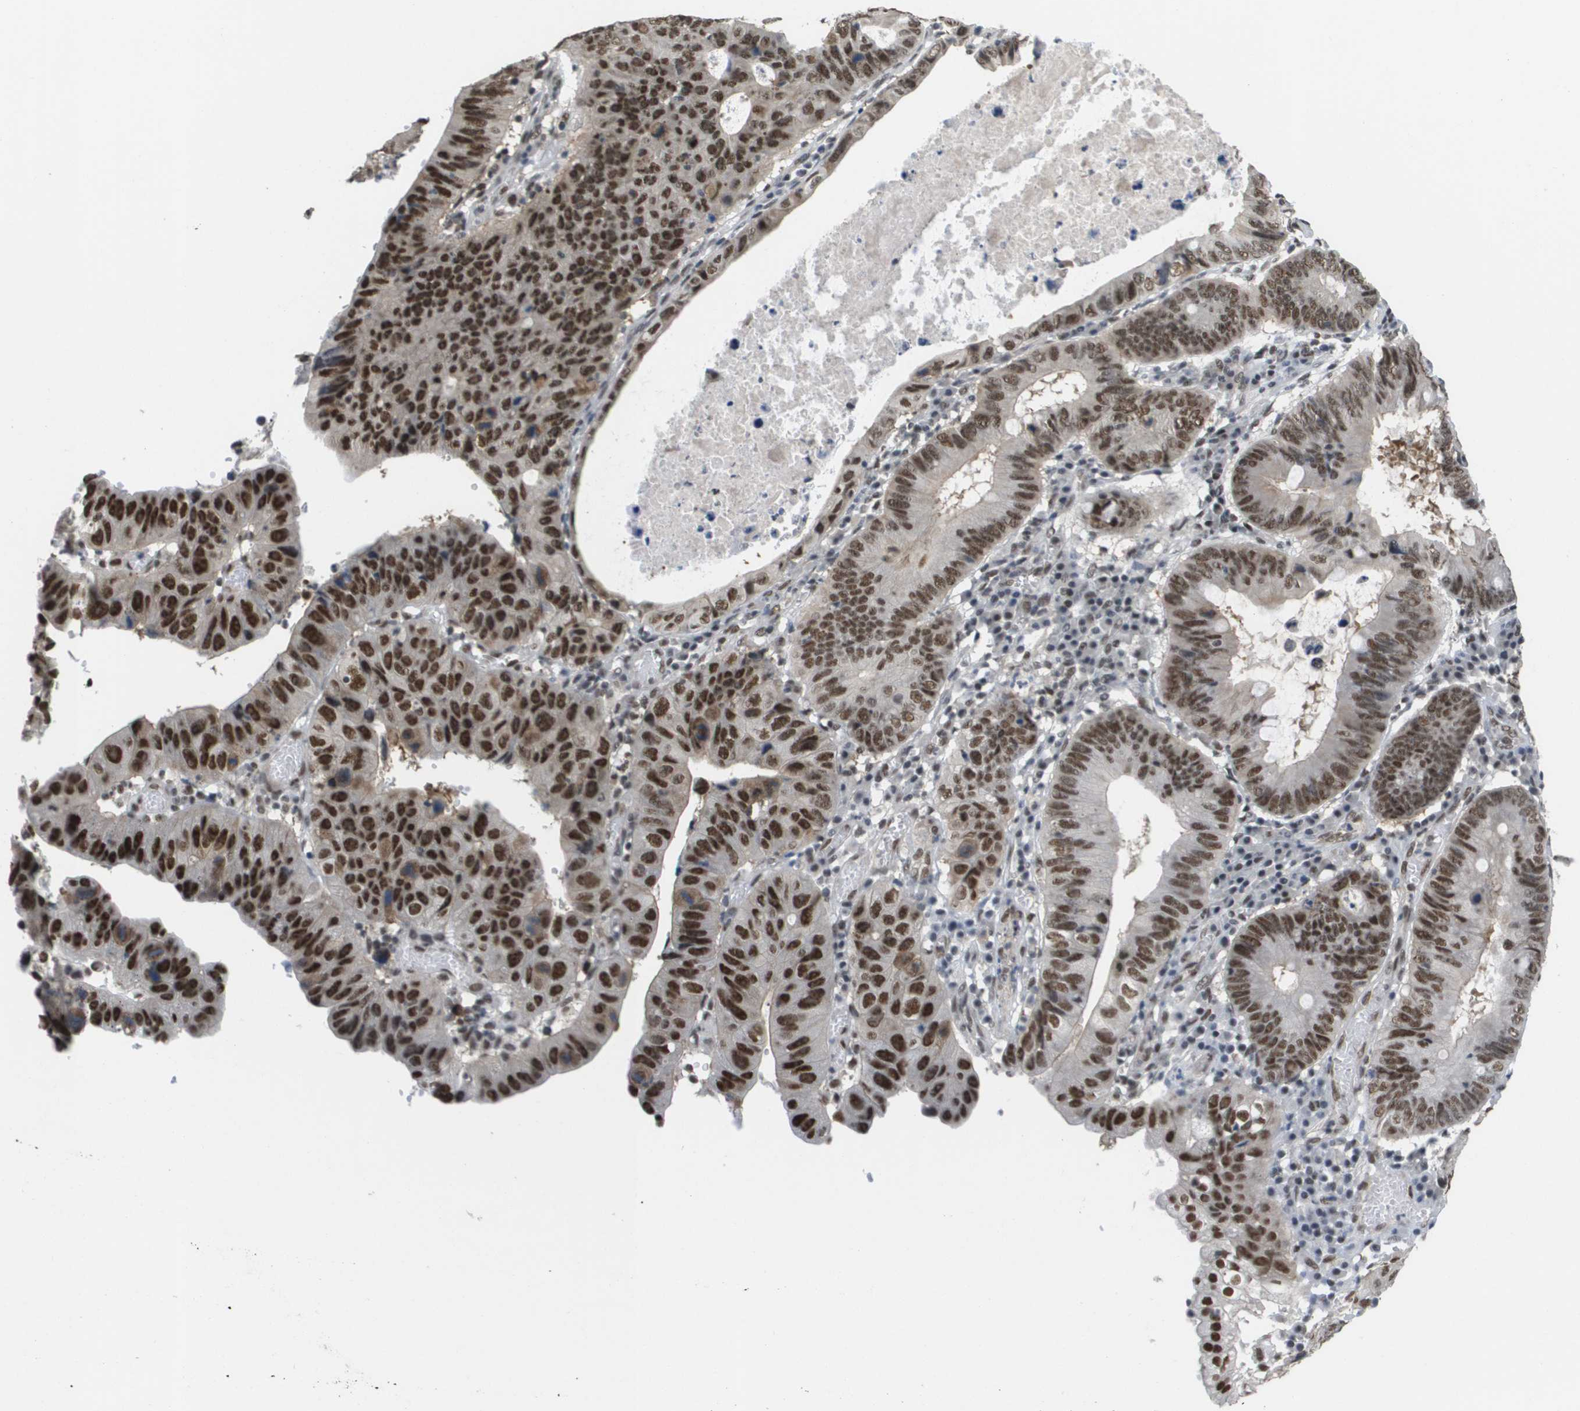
{"staining": {"intensity": "strong", "quantity": ">75%", "location": "nuclear"}, "tissue": "stomach cancer", "cell_type": "Tumor cells", "image_type": "cancer", "snomed": [{"axis": "morphology", "description": "Adenocarcinoma, NOS"}, {"axis": "topography", "description": "Stomach"}], "caption": "The photomicrograph demonstrates a brown stain indicating the presence of a protein in the nuclear of tumor cells in stomach cancer.", "gene": "ISY1", "patient": {"sex": "male", "age": 59}}